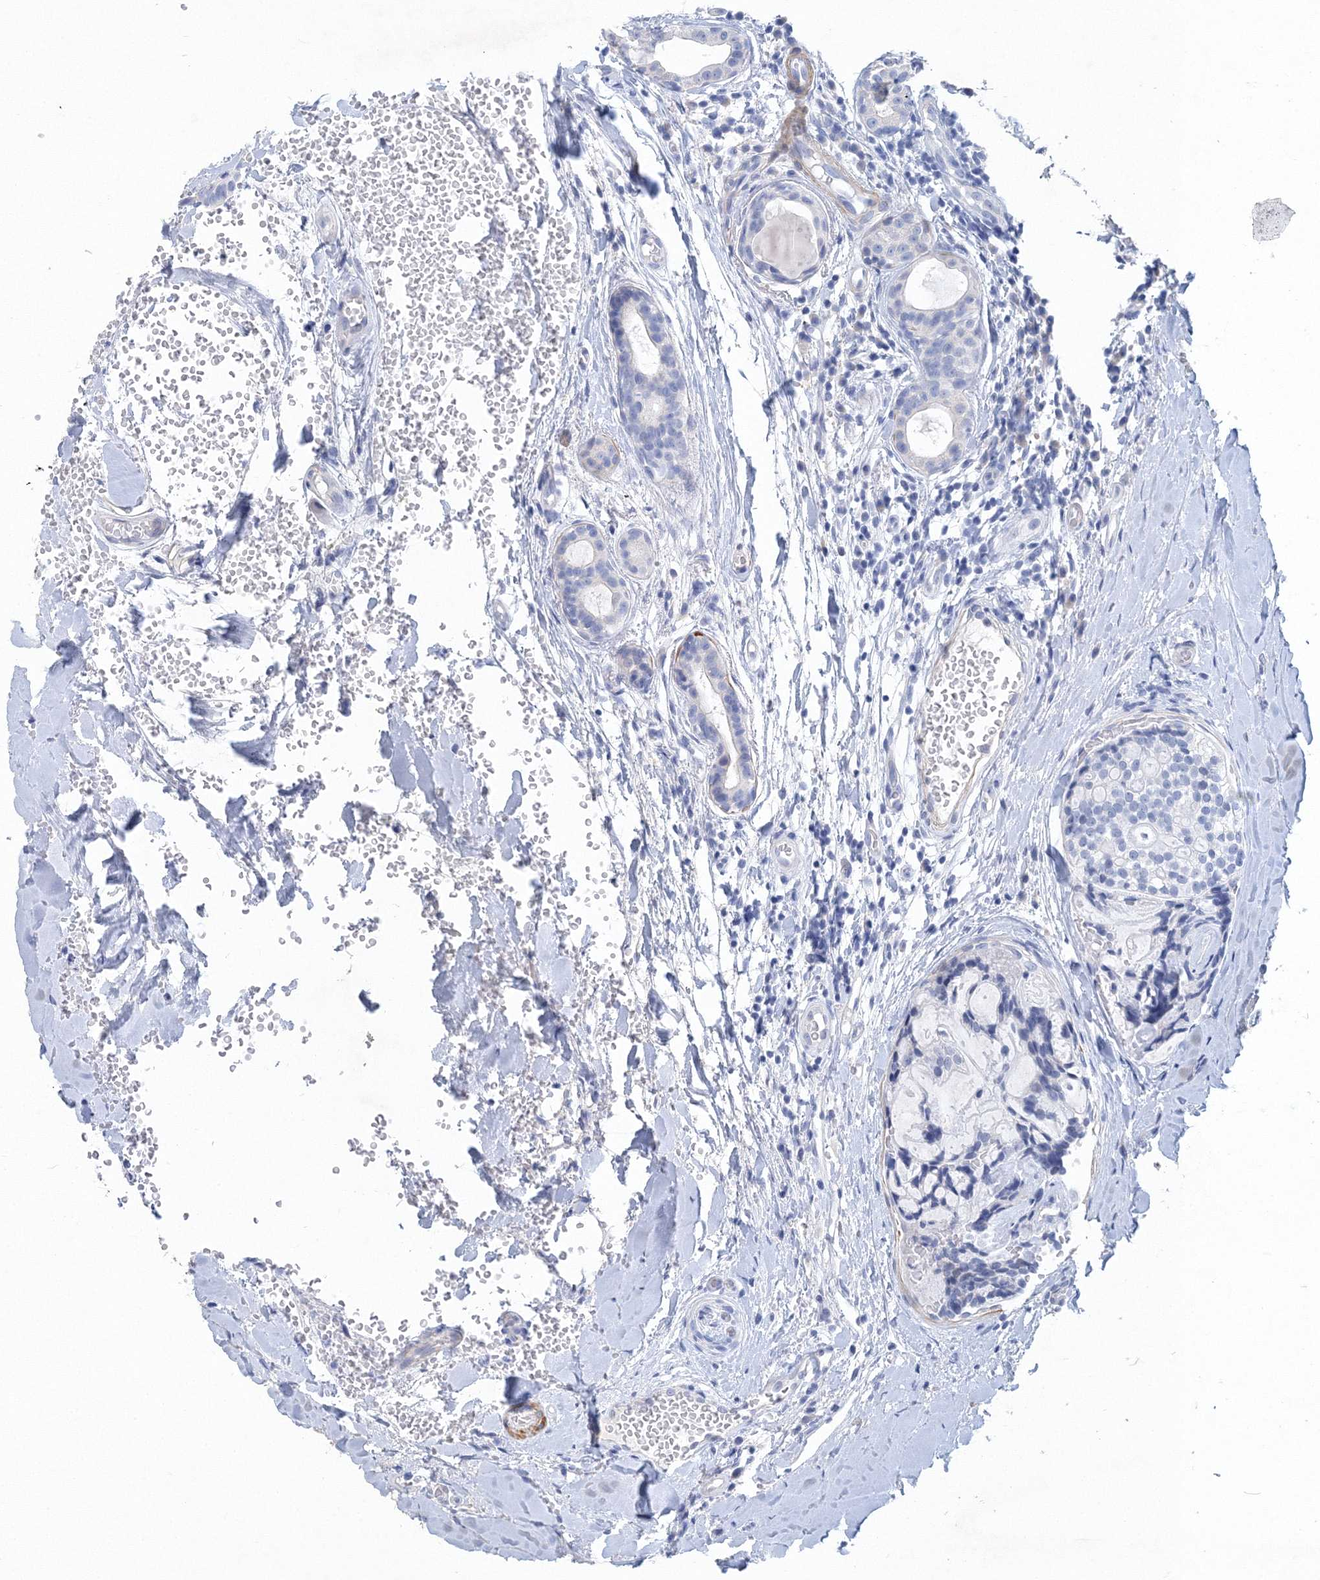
{"staining": {"intensity": "negative", "quantity": "none", "location": "none"}, "tissue": "head and neck cancer", "cell_type": "Tumor cells", "image_type": "cancer", "snomed": [{"axis": "morphology", "description": "Adenocarcinoma, NOS"}, {"axis": "topography", "description": "Head-Neck"}], "caption": "Tumor cells show no significant protein staining in adenocarcinoma (head and neck). (Brightfield microscopy of DAB IHC at high magnification).", "gene": "OSBPL6", "patient": {"sex": "male", "age": 66}}